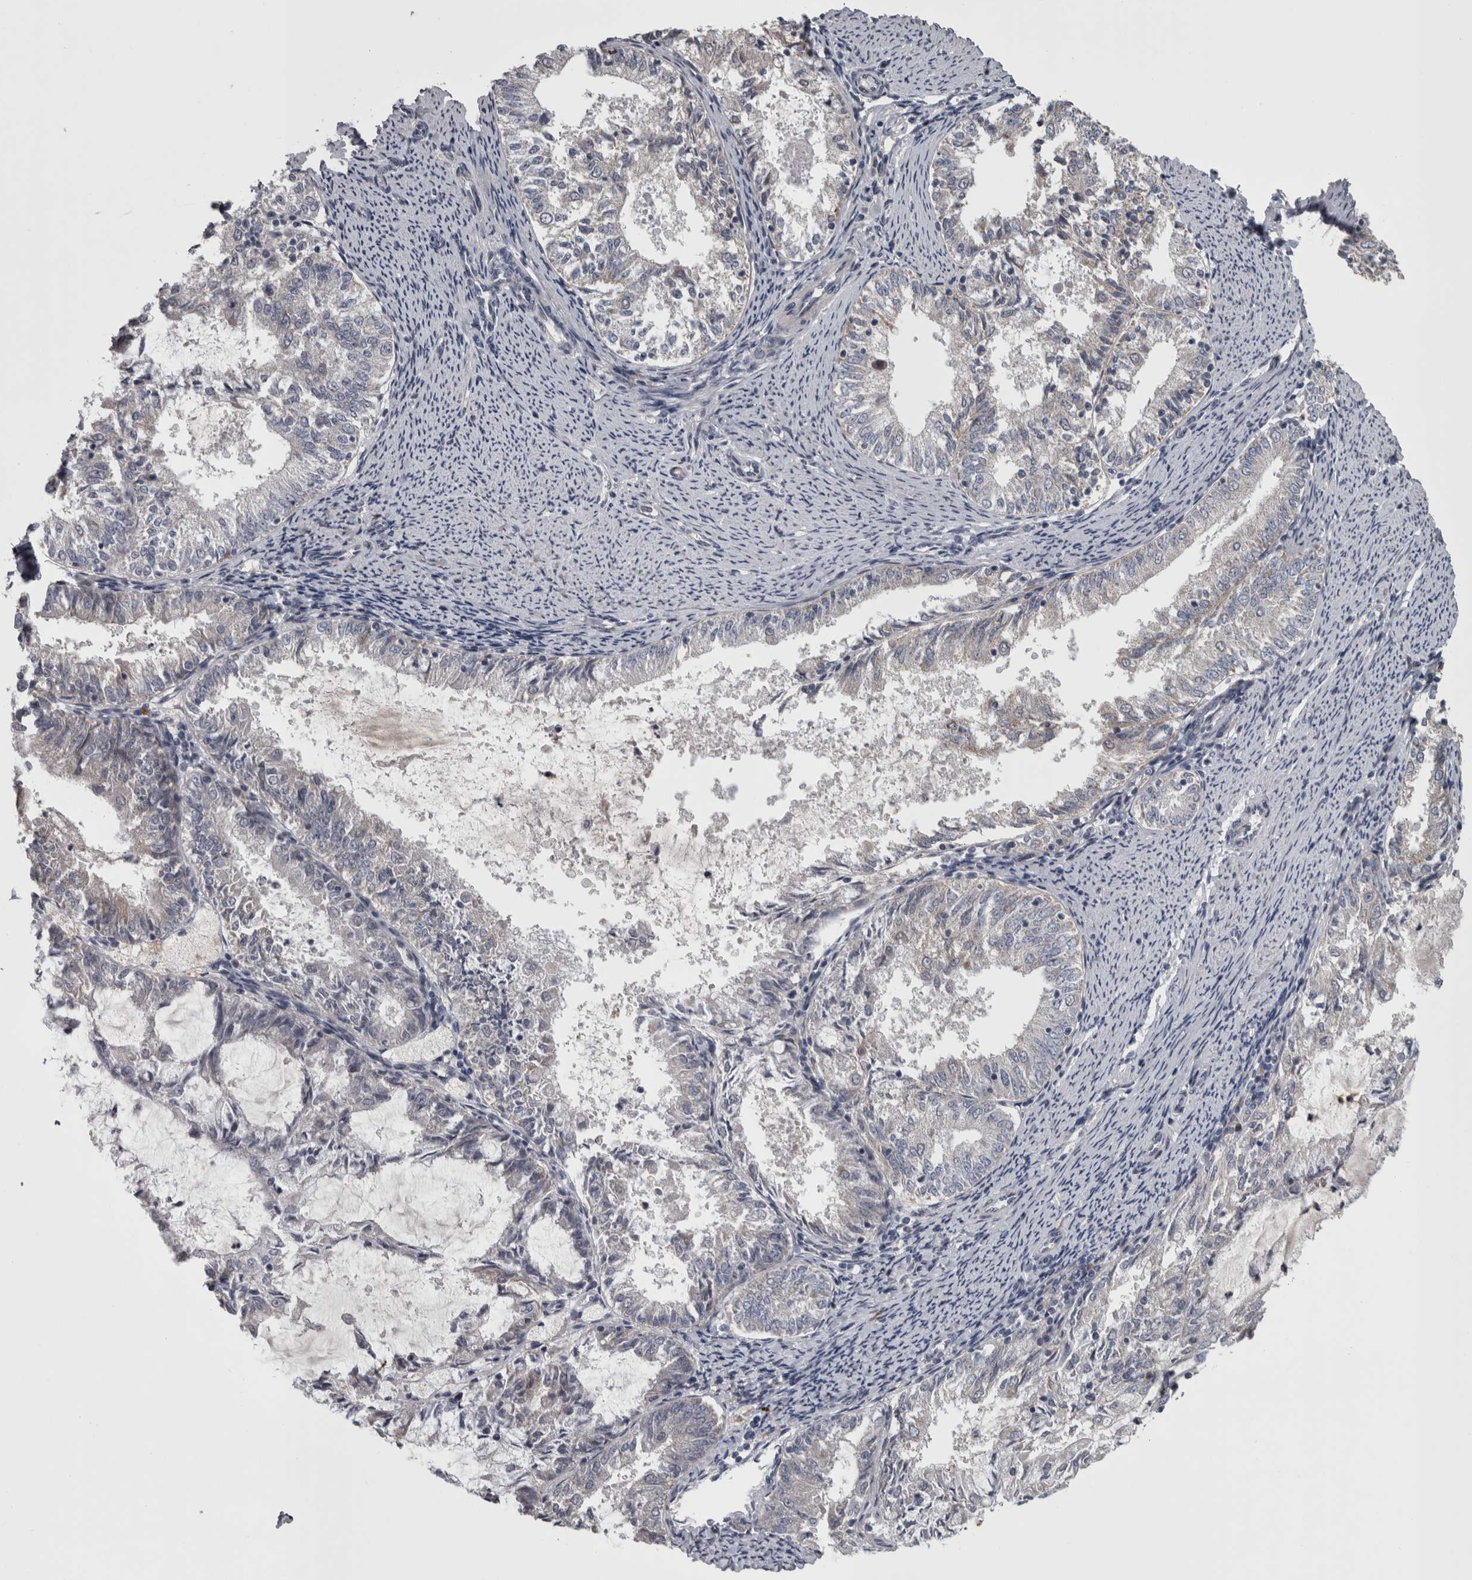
{"staining": {"intensity": "negative", "quantity": "none", "location": "none"}, "tissue": "endometrial cancer", "cell_type": "Tumor cells", "image_type": "cancer", "snomed": [{"axis": "morphology", "description": "Adenocarcinoma, NOS"}, {"axis": "topography", "description": "Endometrium"}], "caption": "Human adenocarcinoma (endometrial) stained for a protein using IHC shows no positivity in tumor cells.", "gene": "DBT", "patient": {"sex": "female", "age": 57}}